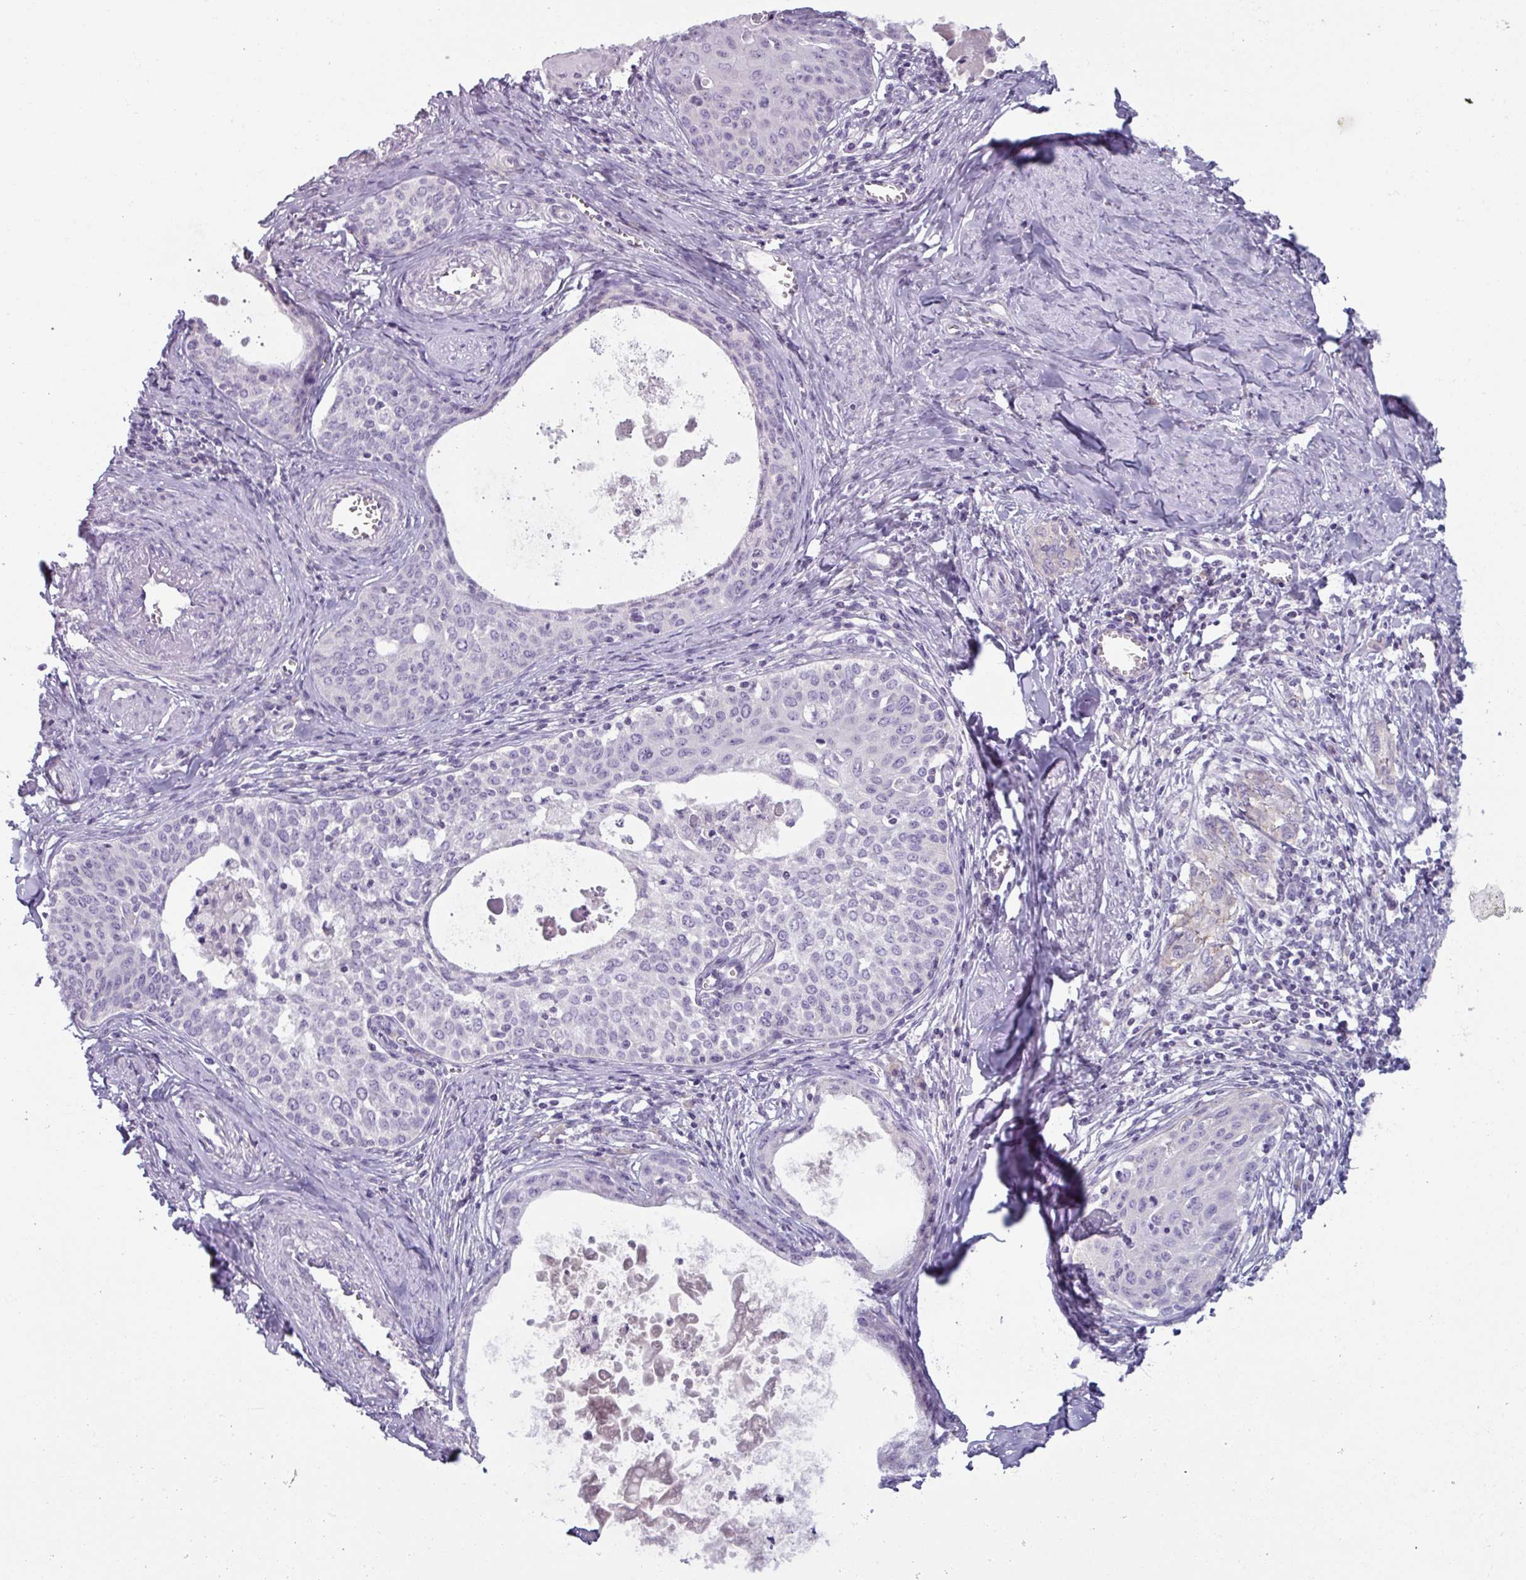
{"staining": {"intensity": "negative", "quantity": "none", "location": "none"}, "tissue": "cervical cancer", "cell_type": "Tumor cells", "image_type": "cancer", "snomed": [{"axis": "morphology", "description": "Squamous cell carcinoma, NOS"}, {"axis": "morphology", "description": "Adenocarcinoma, NOS"}, {"axis": "topography", "description": "Cervix"}], "caption": "The micrograph displays no significant positivity in tumor cells of squamous cell carcinoma (cervical).", "gene": "SMIM11", "patient": {"sex": "female", "age": 52}}